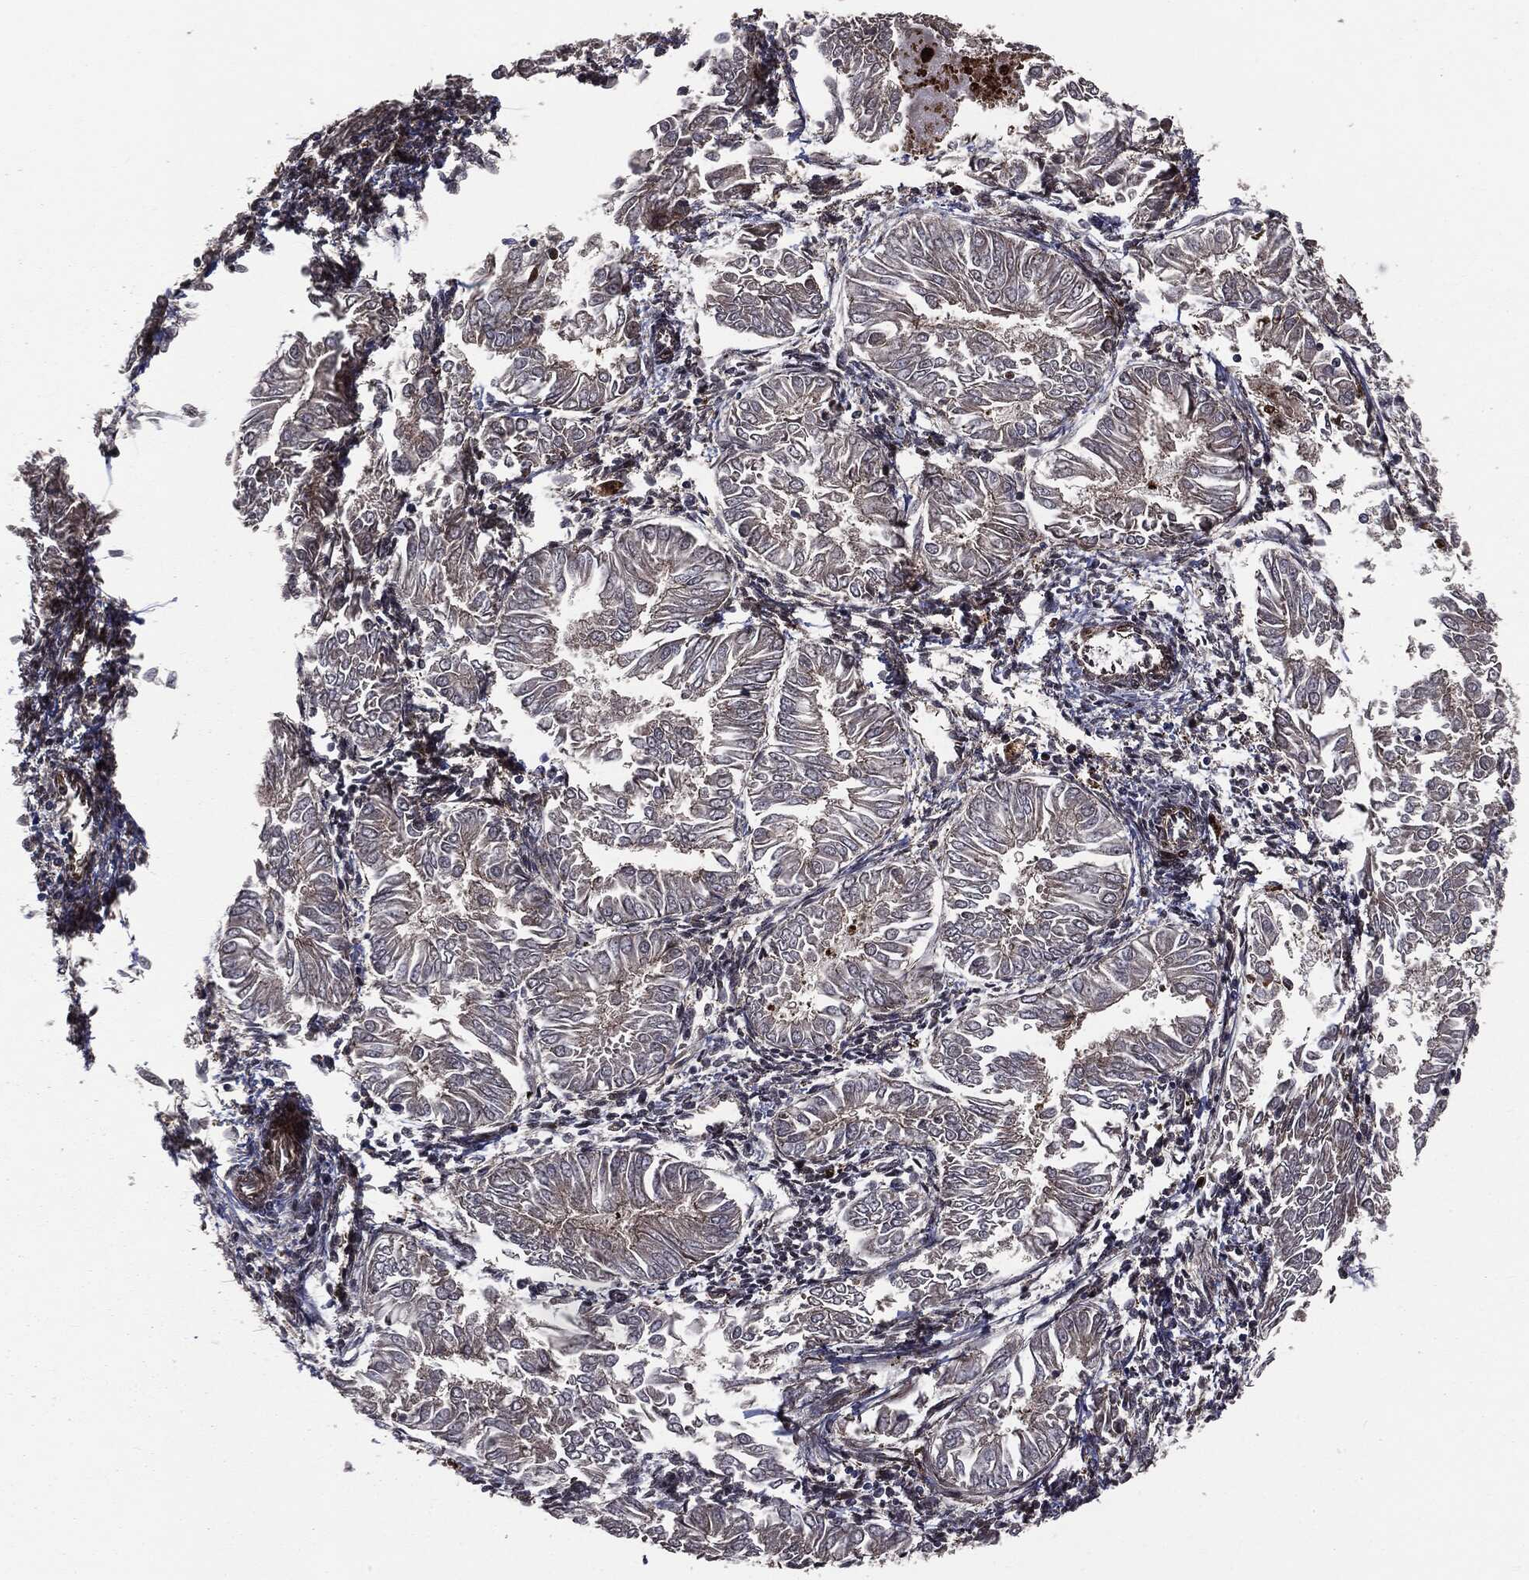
{"staining": {"intensity": "negative", "quantity": "none", "location": "none"}, "tissue": "endometrial cancer", "cell_type": "Tumor cells", "image_type": "cancer", "snomed": [{"axis": "morphology", "description": "Adenocarcinoma, NOS"}, {"axis": "topography", "description": "Endometrium"}], "caption": "Tumor cells are negative for brown protein staining in adenocarcinoma (endometrial).", "gene": "SMAD4", "patient": {"sex": "female", "age": 53}}